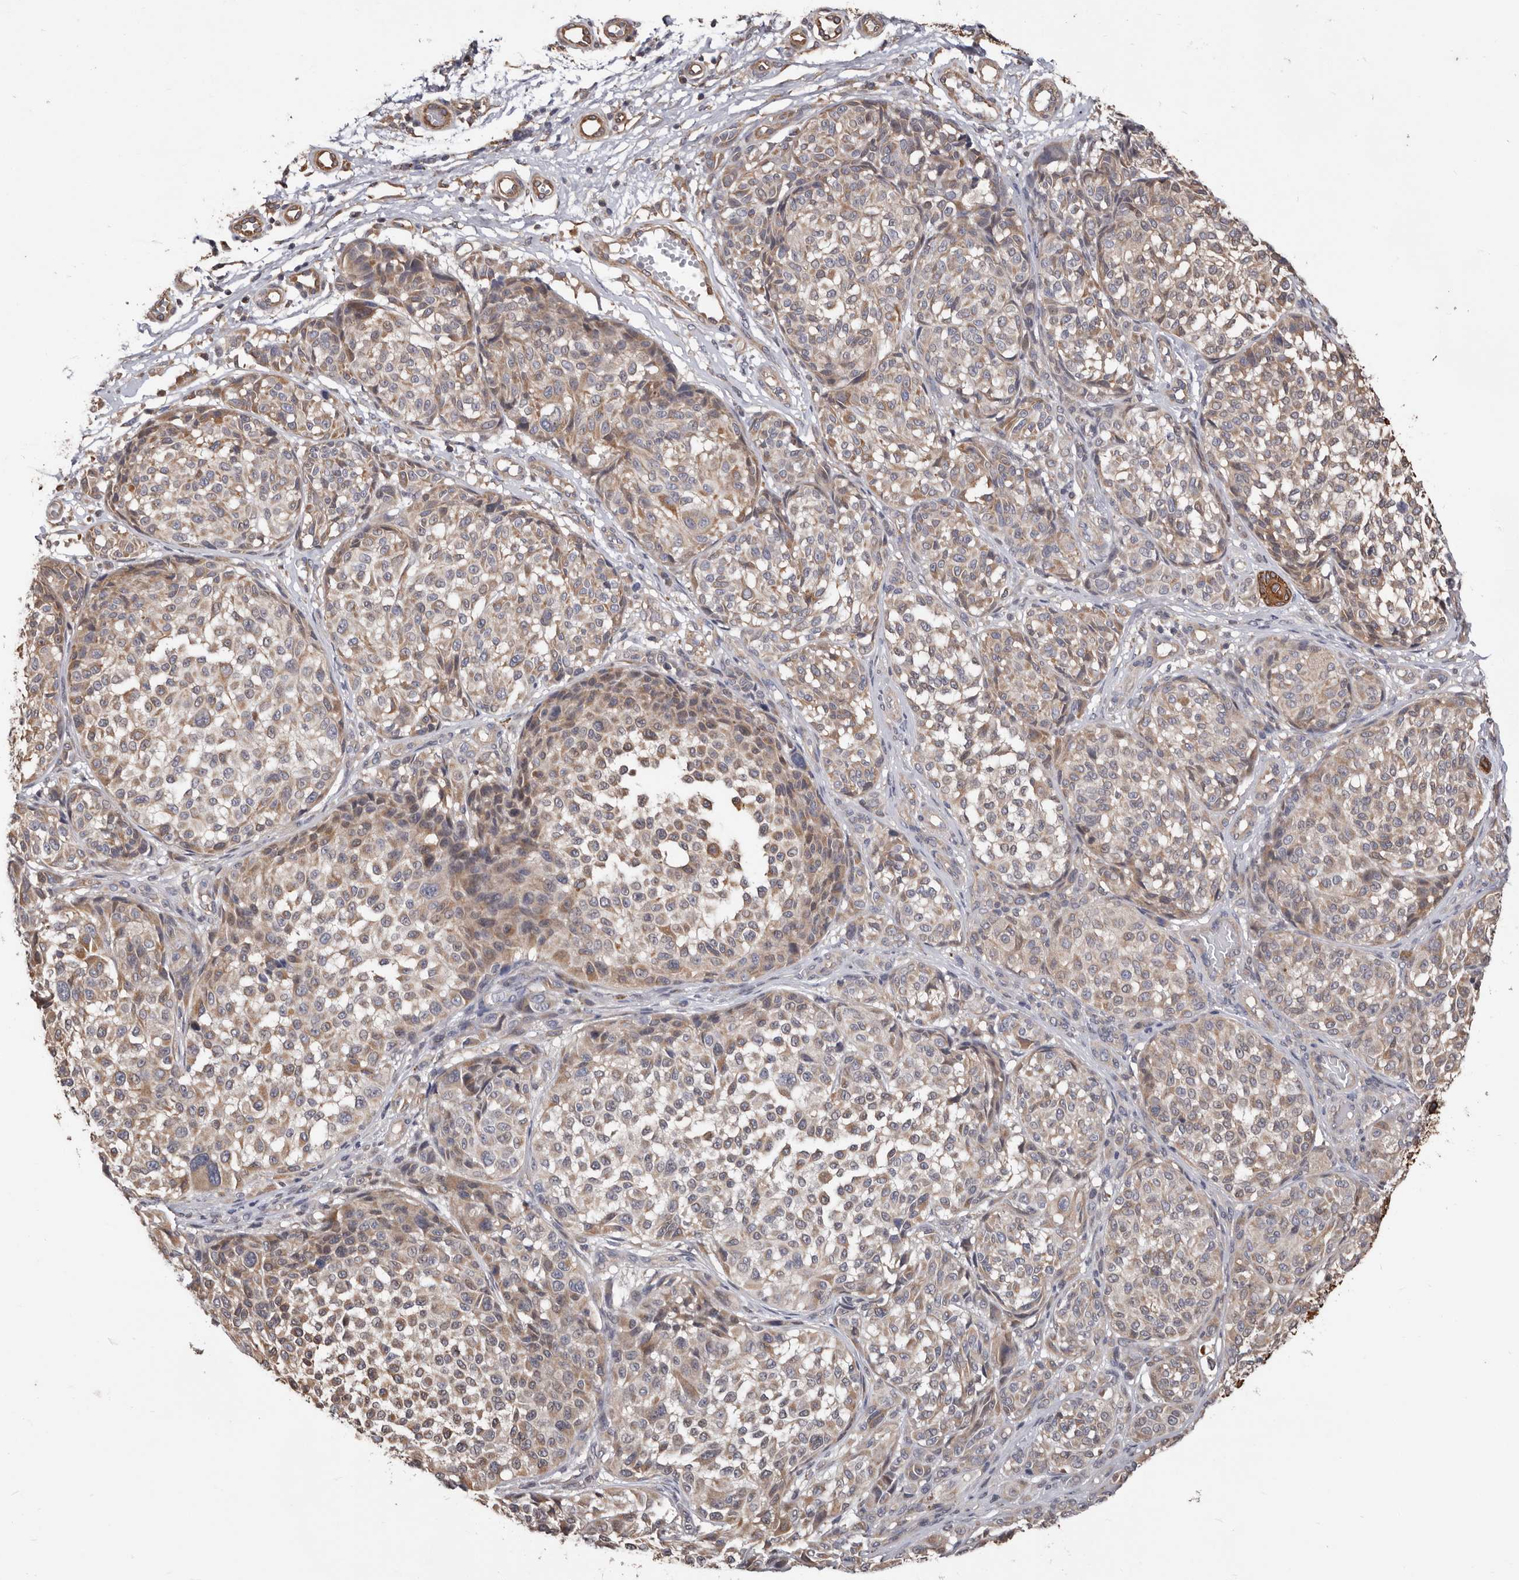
{"staining": {"intensity": "weak", "quantity": ">75%", "location": "cytoplasmic/membranous"}, "tissue": "melanoma", "cell_type": "Tumor cells", "image_type": "cancer", "snomed": [{"axis": "morphology", "description": "Malignant melanoma, NOS"}, {"axis": "topography", "description": "Skin"}], "caption": "IHC (DAB (3,3'-diaminobenzidine)) staining of malignant melanoma displays weak cytoplasmic/membranous protein expression in approximately >75% of tumor cells.", "gene": "MRPL18", "patient": {"sex": "male", "age": 83}}